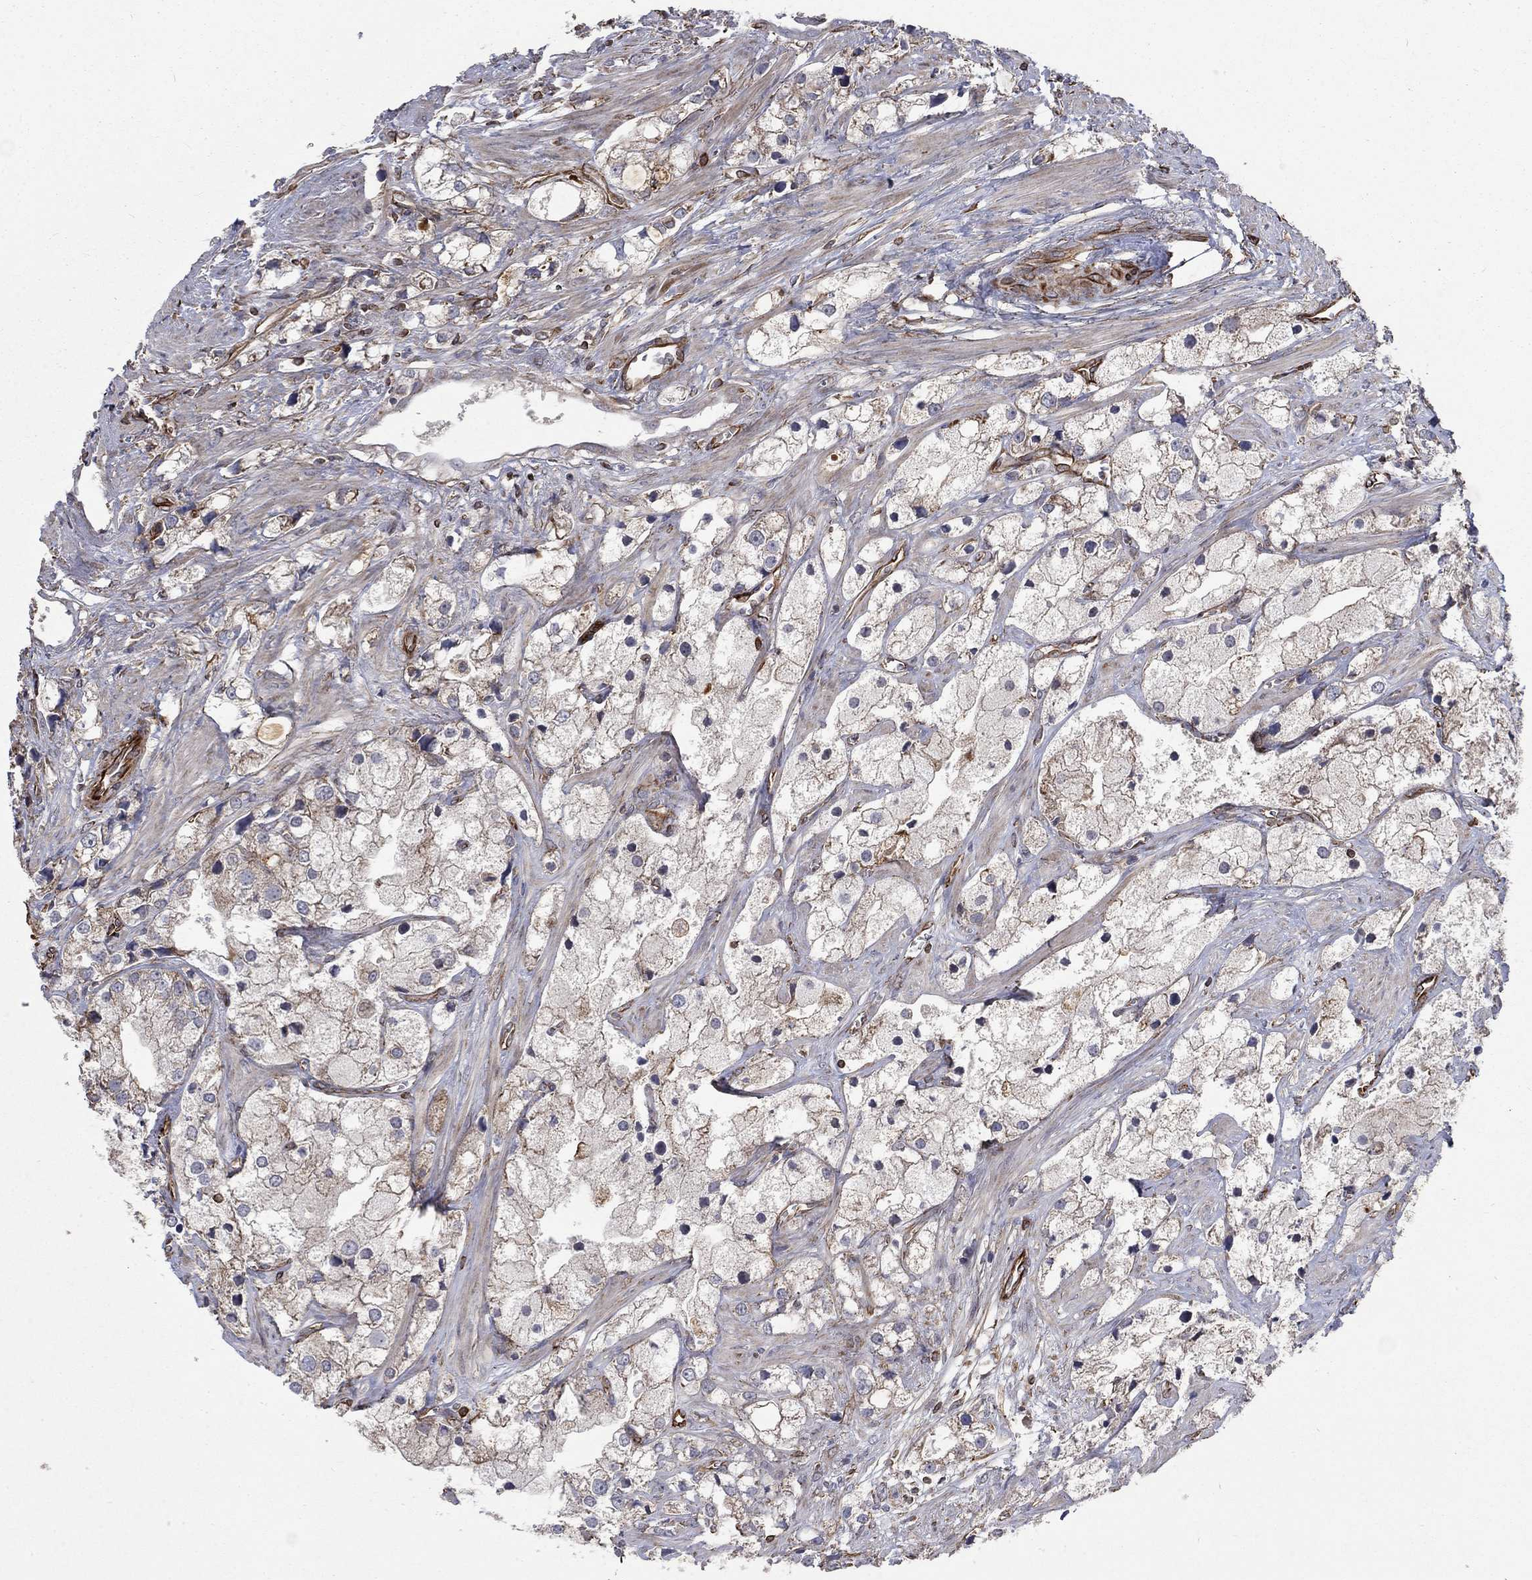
{"staining": {"intensity": "weak", "quantity": "25%-75%", "location": "cytoplasmic/membranous"}, "tissue": "prostate cancer", "cell_type": "Tumor cells", "image_type": "cancer", "snomed": [{"axis": "morphology", "description": "Adenocarcinoma, NOS"}, {"axis": "topography", "description": "Prostate and seminal vesicle, NOS"}, {"axis": "topography", "description": "Prostate"}], "caption": "A brown stain shows weak cytoplasmic/membranous expression of a protein in human adenocarcinoma (prostate) tumor cells.", "gene": "NDUFC1", "patient": {"sex": "male", "age": 79}}